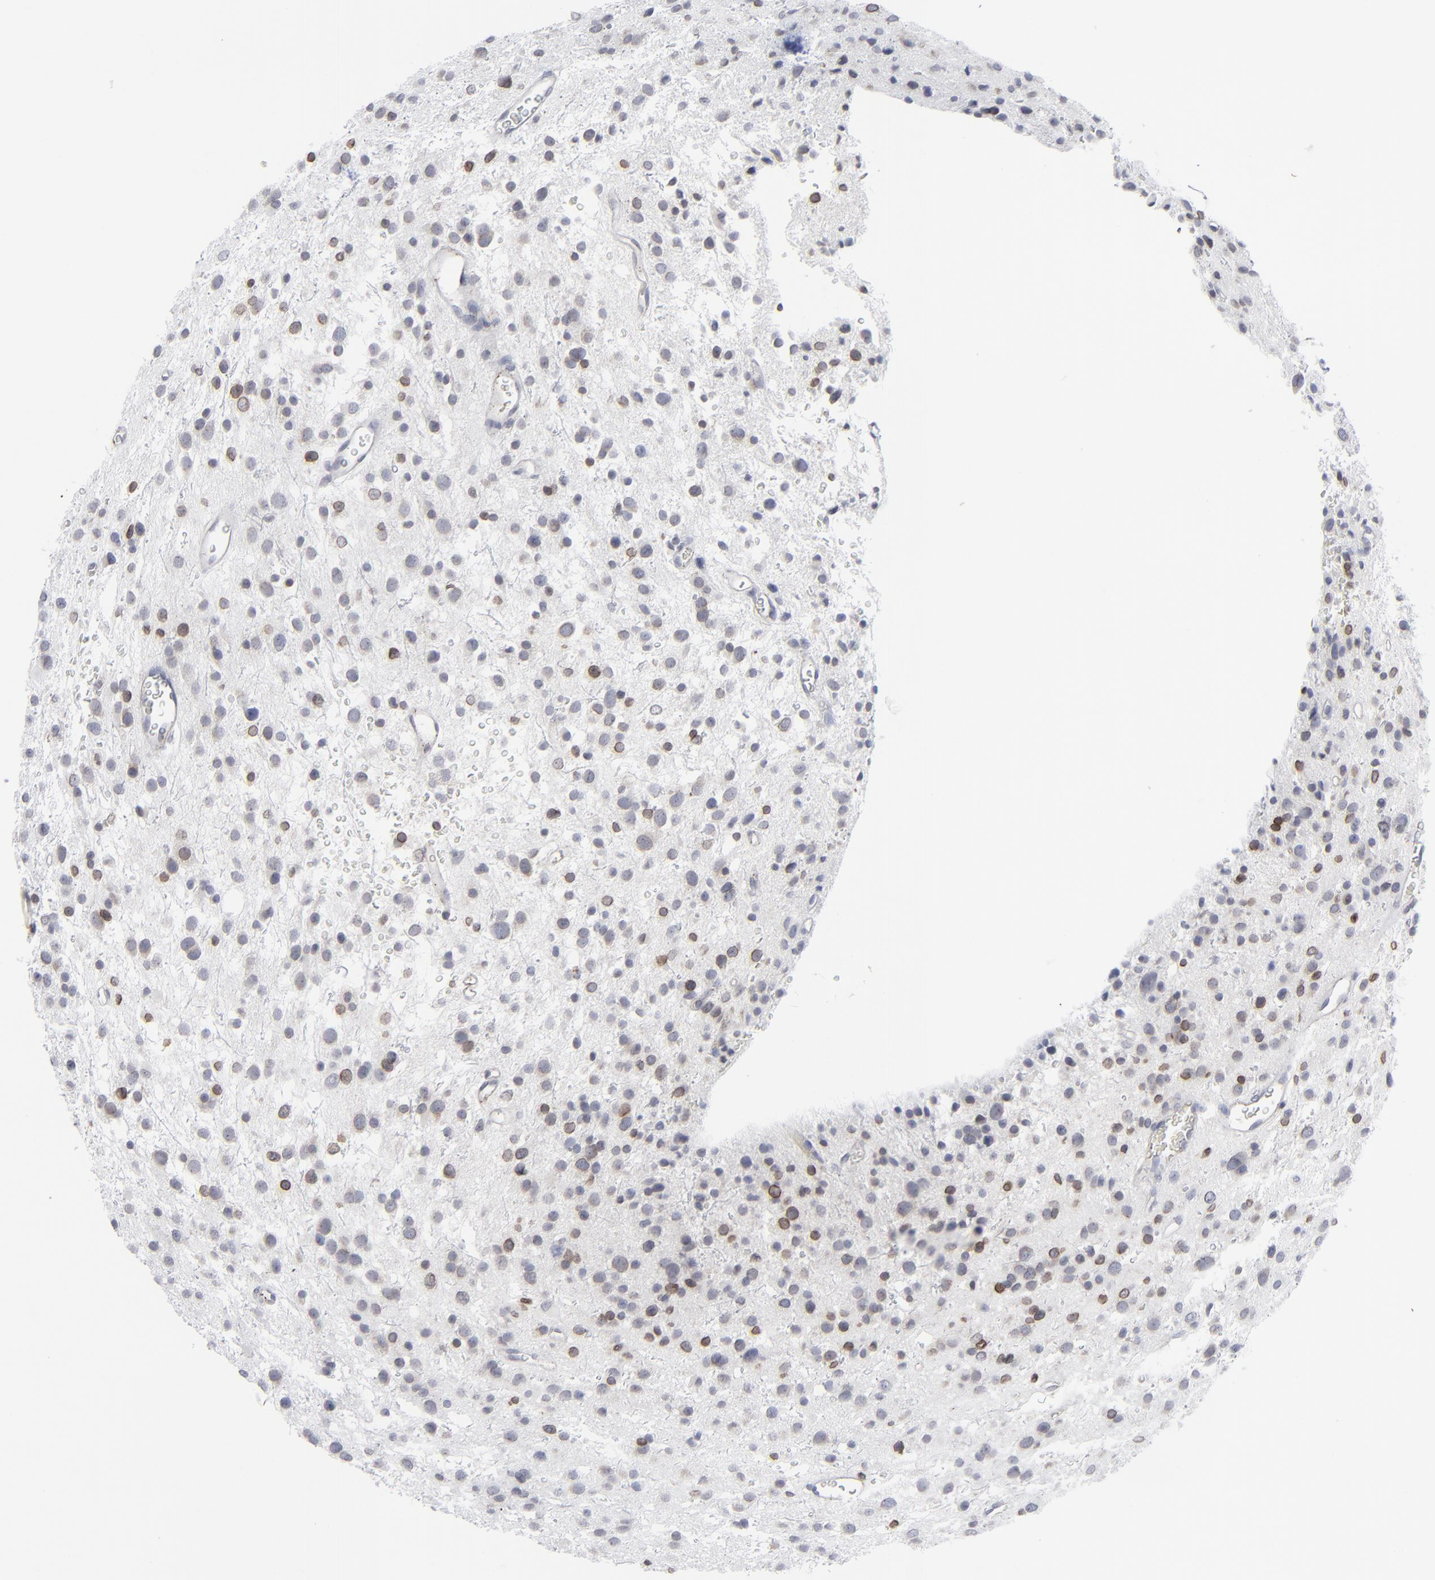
{"staining": {"intensity": "negative", "quantity": "none", "location": "none"}, "tissue": "glioma", "cell_type": "Tumor cells", "image_type": "cancer", "snomed": [{"axis": "morphology", "description": "Glioma, malignant, Low grade"}, {"axis": "topography", "description": "Brain"}], "caption": "Tumor cells are negative for protein expression in human malignant low-grade glioma.", "gene": "NUP88", "patient": {"sex": "female", "age": 36}}